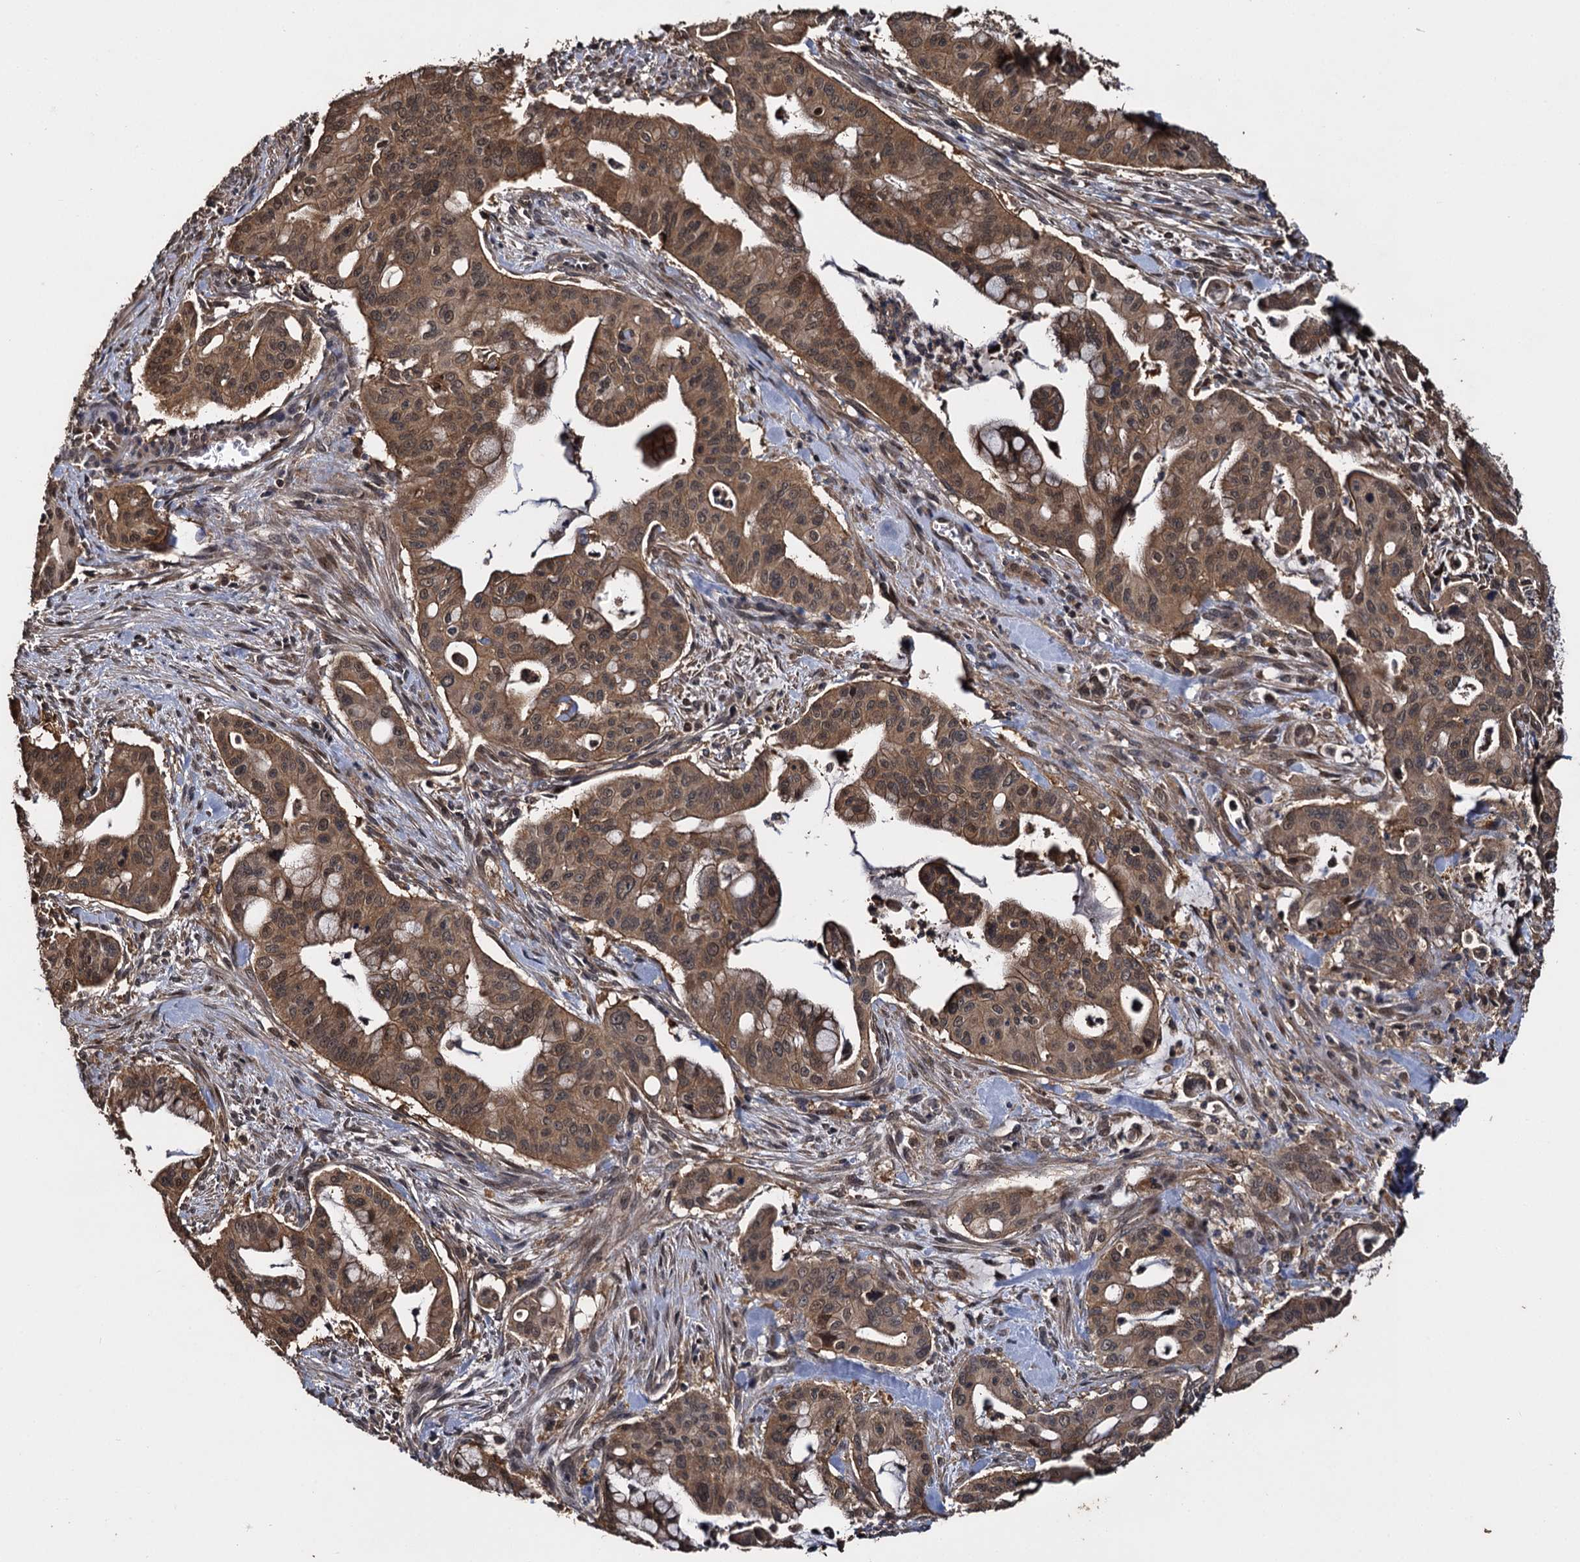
{"staining": {"intensity": "moderate", "quantity": ">75%", "location": "cytoplasmic/membranous,nuclear"}, "tissue": "pancreatic cancer", "cell_type": "Tumor cells", "image_type": "cancer", "snomed": [{"axis": "morphology", "description": "Adenocarcinoma, NOS"}, {"axis": "topography", "description": "Pancreas"}], "caption": "Tumor cells show medium levels of moderate cytoplasmic/membranous and nuclear expression in approximately >75% of cells in adenocarcinoma (pancreatic).", "gene": "SLC46A3", "patient": {"sex": "male", "age": 46}}